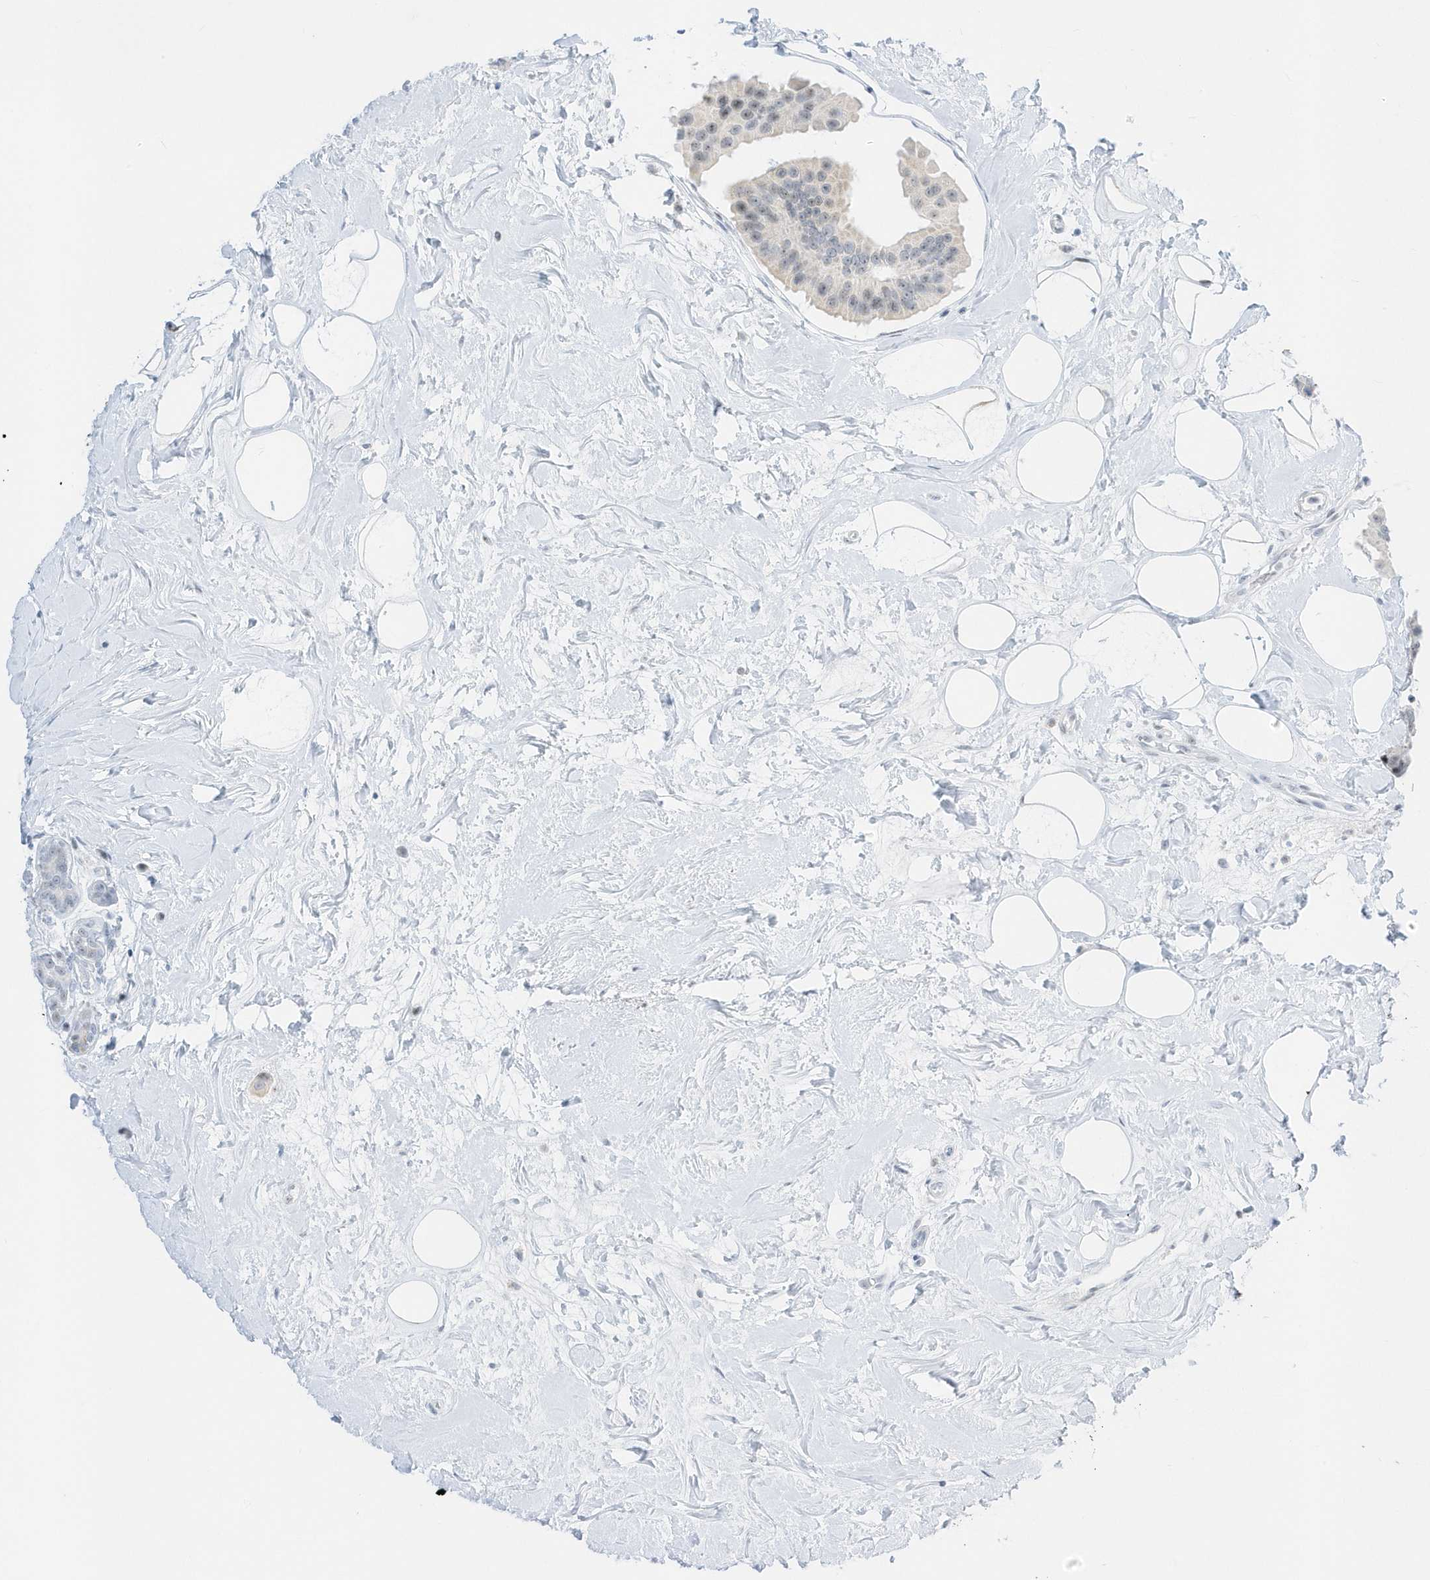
{"staining": {"intensity": "negative", "quantity": "none", "location": "none"}, "tissue": "breast cancer", "cell_type": "Tumor cells", "image_type": "cancer", "snomed": [{"axis": "morphology", "description": "Normal tissue, NOS"}, {"axis": "morphology", "description": "Duct carcinoma"}, {"axis": "topography", "description": "Breast"}], "caption": "Protein analysis of breast invasive ductal carcinoma exhibits no significant expression in tumor cells. (Brightfield microscopy of DAB (3,3'-diaminobenzidine) IHC at high magnification).", "gene": "PLEKHN1", "patient": {"sex": "female", "age": 39}}